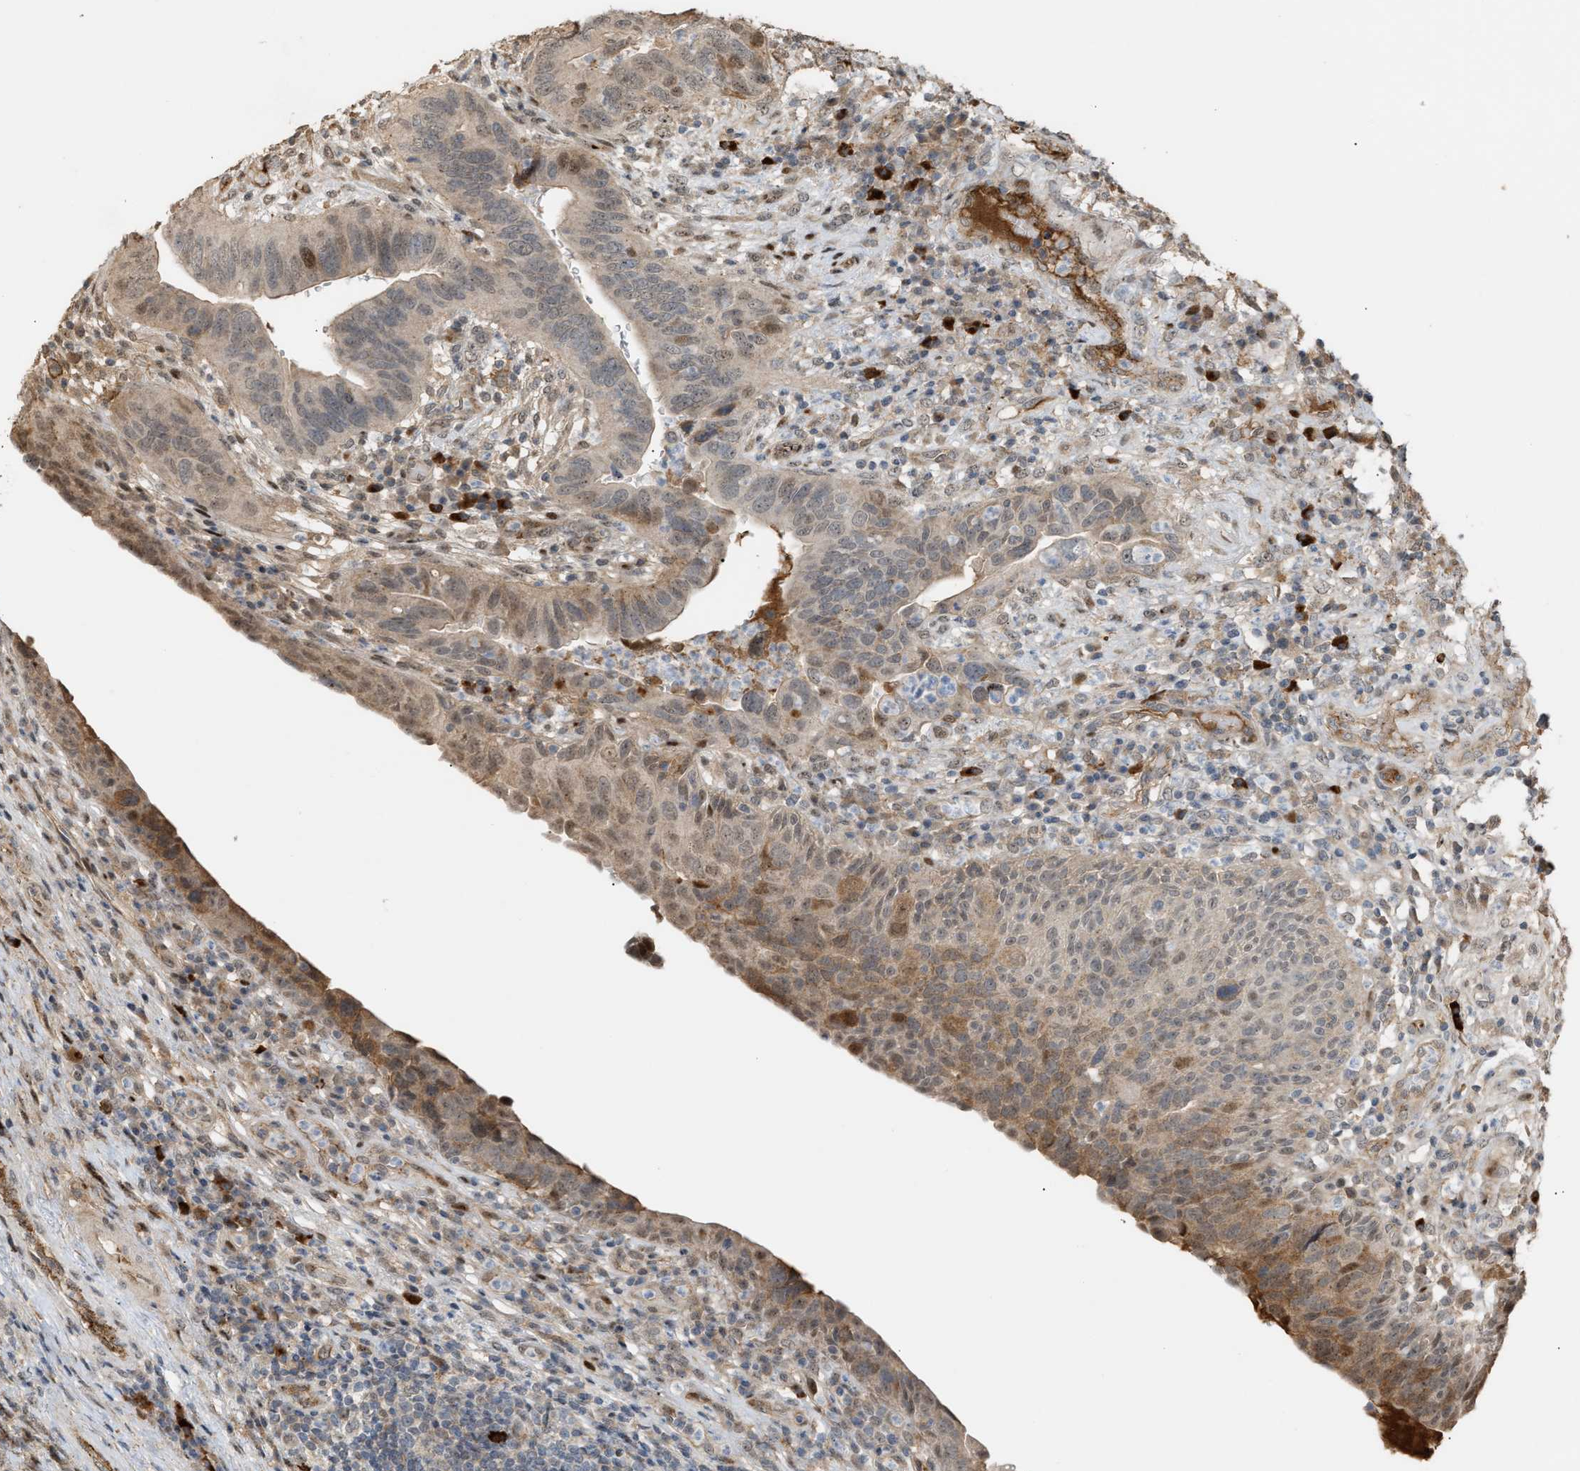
{"staining": {"intensity": "weak", "quantity": "<25%", "location": "cytoplasmic/membranous,nuclear"}, "tissue": "urothelial cancer", "cell_type": "Tumor cells", "image_type": "cancer", "snomed": [{"axis": "morphology", "description": "Urothelial carcinoma, High grade"}, {"axis": "topography", "description": "Urinary bladder"}], "caption": "Tumor cells show no significant expression in urothelial carcinoma (high-grade).", "gene": "ZFAND5", "patient": {"sex": "female", "age": 82}}